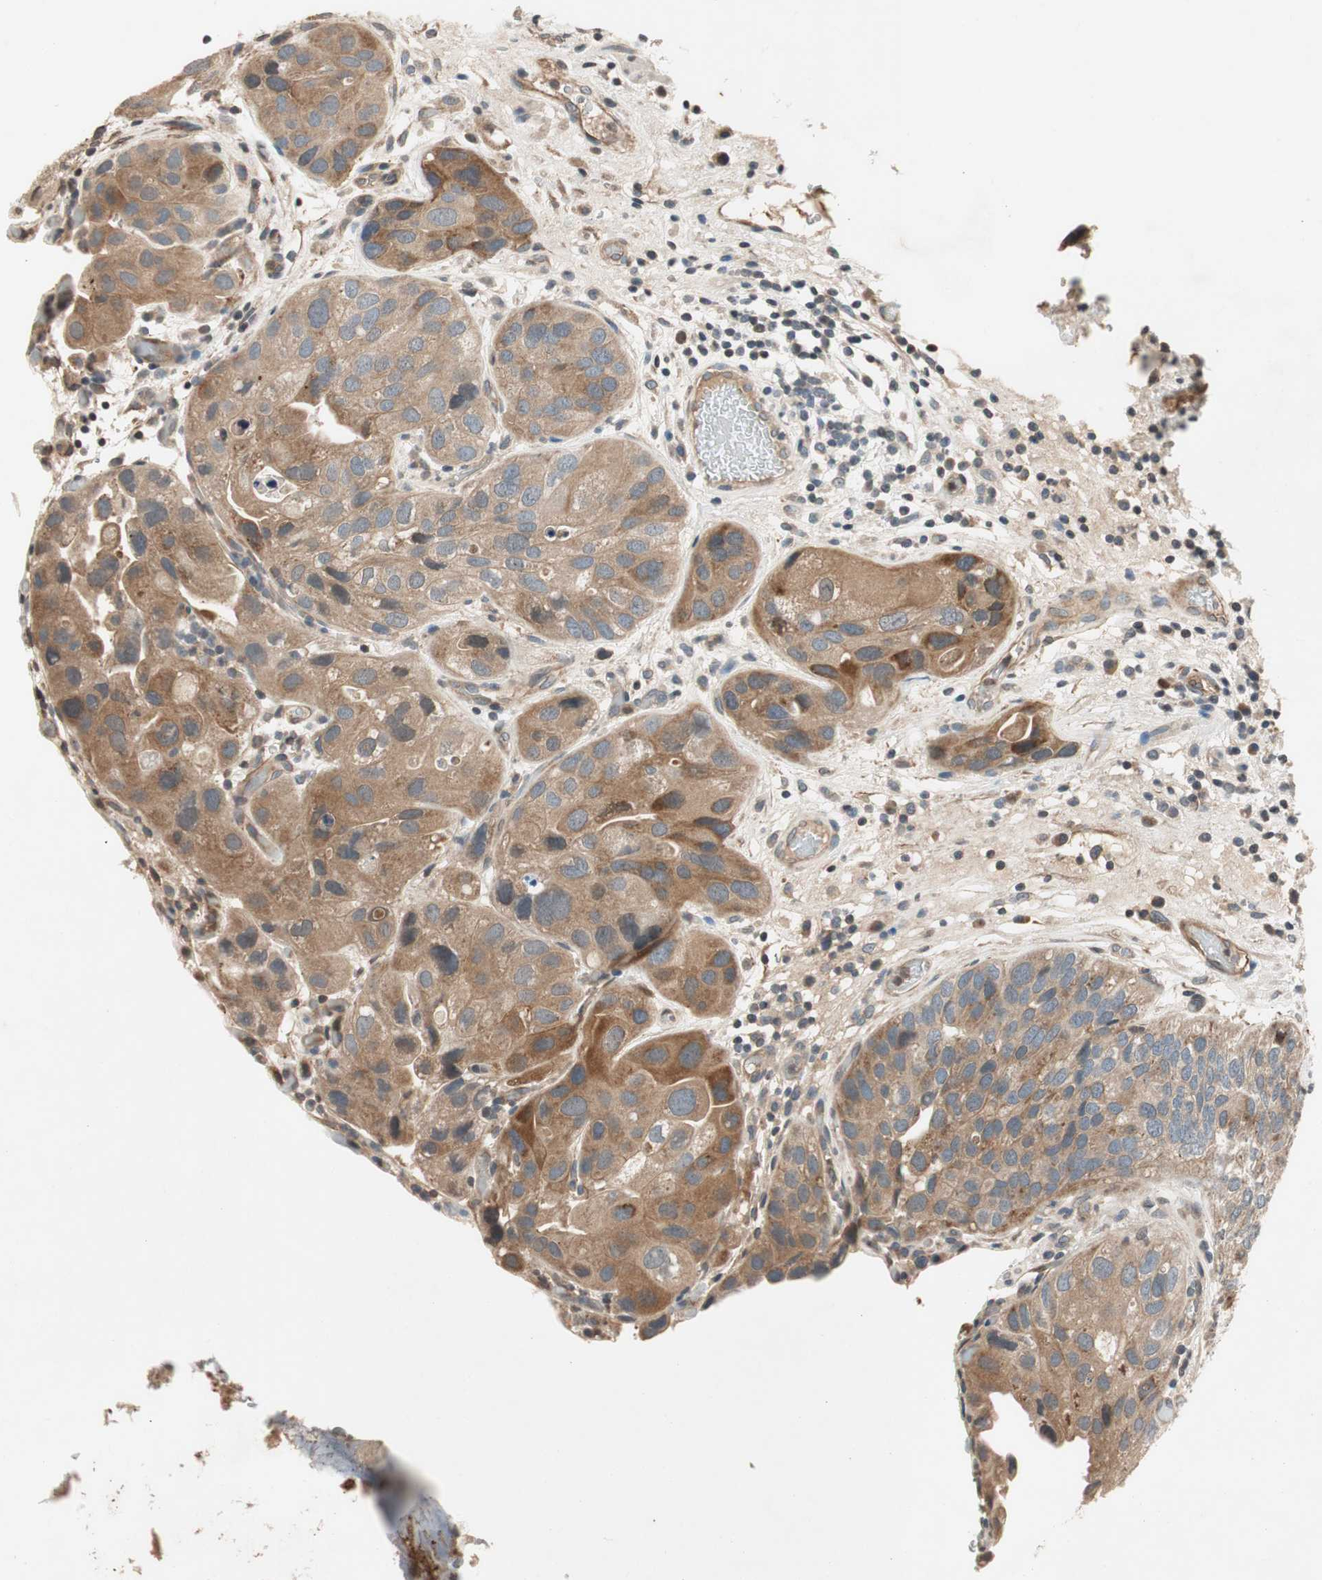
{"staining": {"intensity": "moderate", "quantity": ">75%", "location": "cytoplasmic/membranous"}, "tissue": "urothelial cancer", "cell_type": "Tumor cells", "image_type": "cancer", "snomed": [{"axis": "morphology", "description": "Urothelial carcinoma, High grade"}, {"axis": "topography", "description": "Urinary bladder"}], "caption": "Brown immunohistochemical staining in urothelial cancer demonstrates moderate cytoplasmic/membranous staining in about >75% of tumor cells. Nuclei are stained in blue.", "gene": "GCLM", "patient": {"sex": "female", "age": 64}}